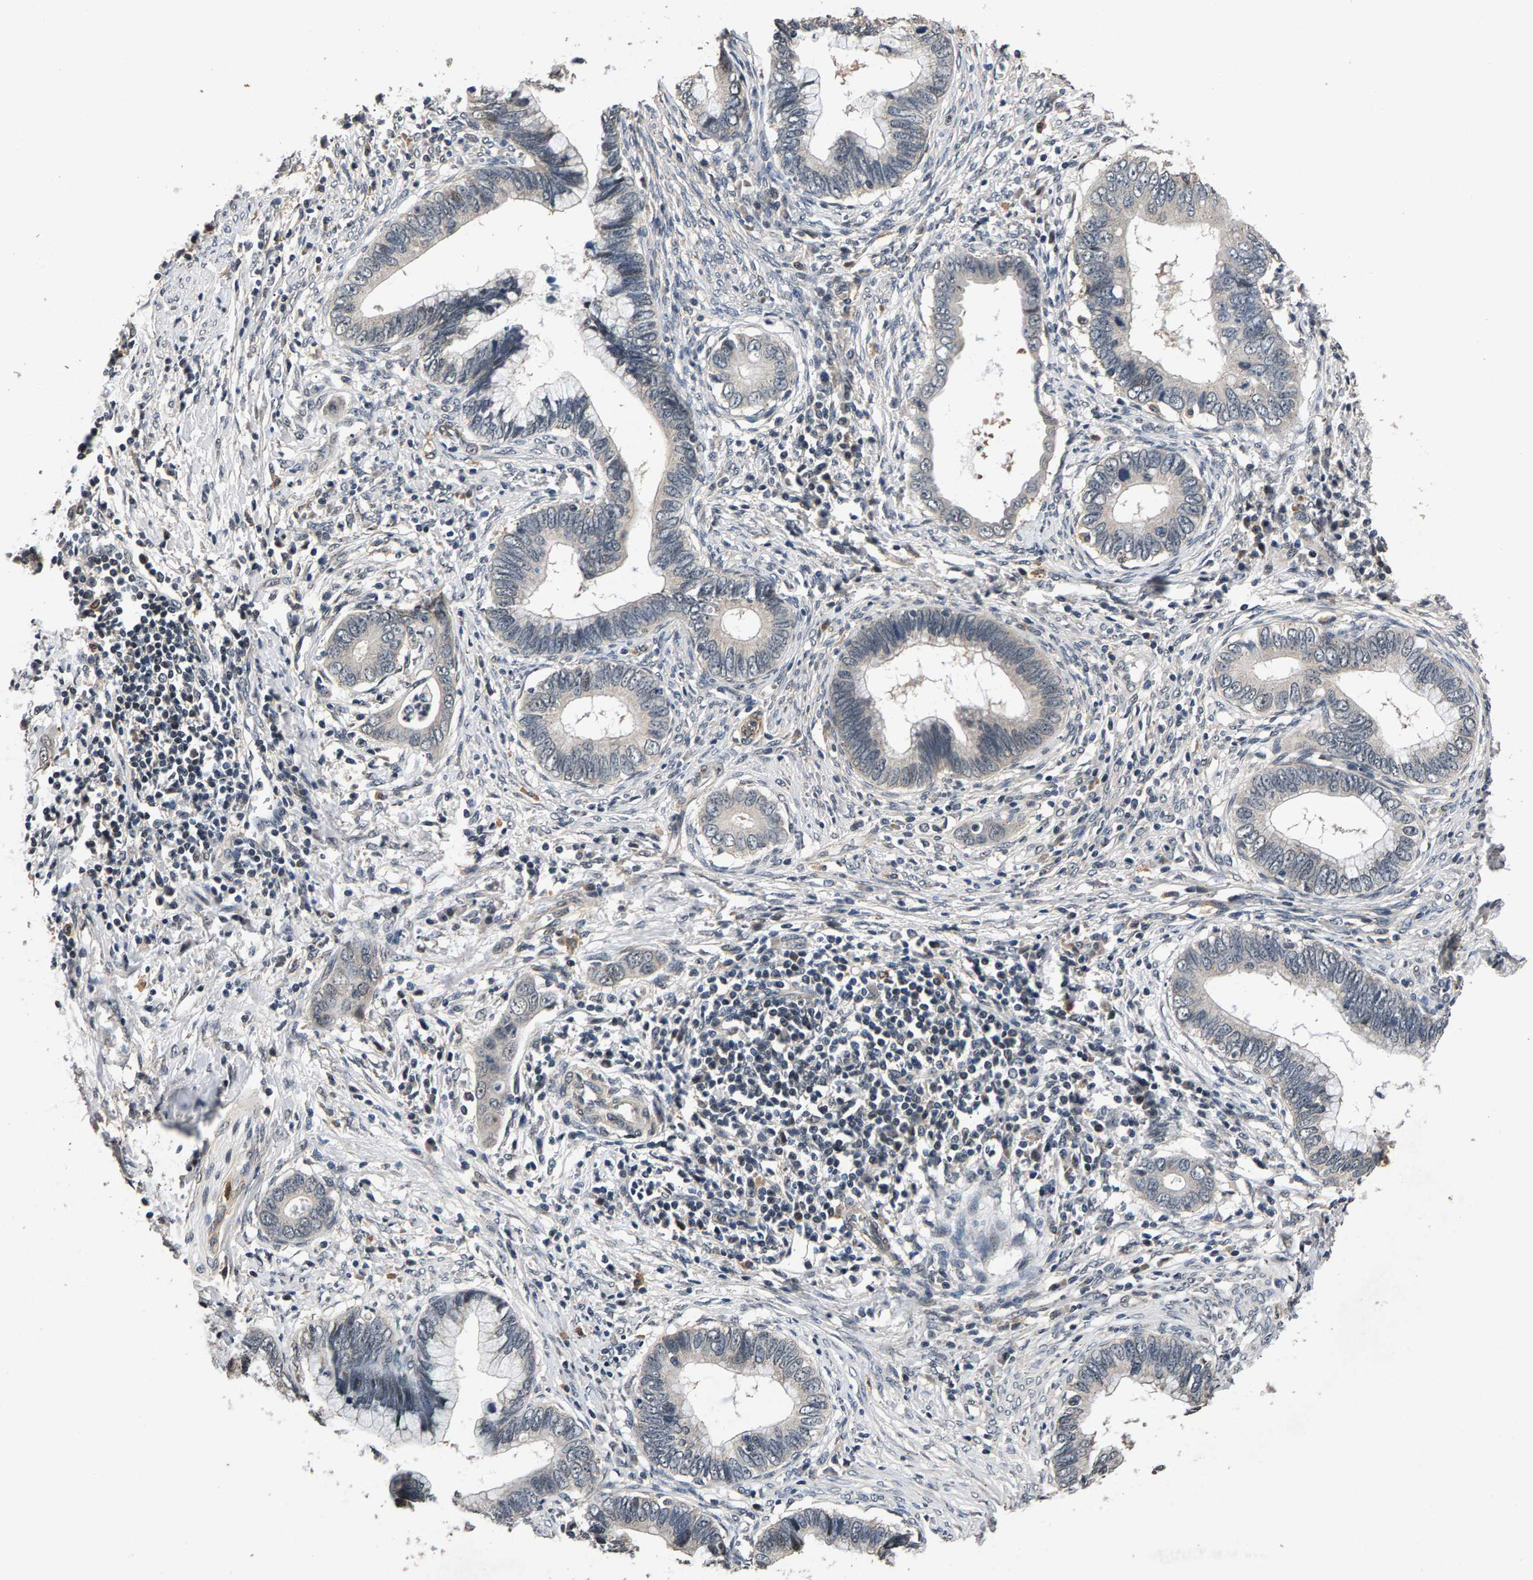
{"staining": {"intensity": "negative", "quantity": "none", "location": "none"}, "tissue": "cervical cancer", "cell_type": "Tumor cells", "image_type": "cancer", "snomed": [{"axis": "morphology", "description": "Adenocarcinoma, NOS"}, {"axis": "topography", "description": "Cervix"}], "caption": "This is a image of IHC staining of cervical cancer, which shows no expression in tumor cells.", "gene": "RBM33", "patient": {"sex": "female", "age": 44}}